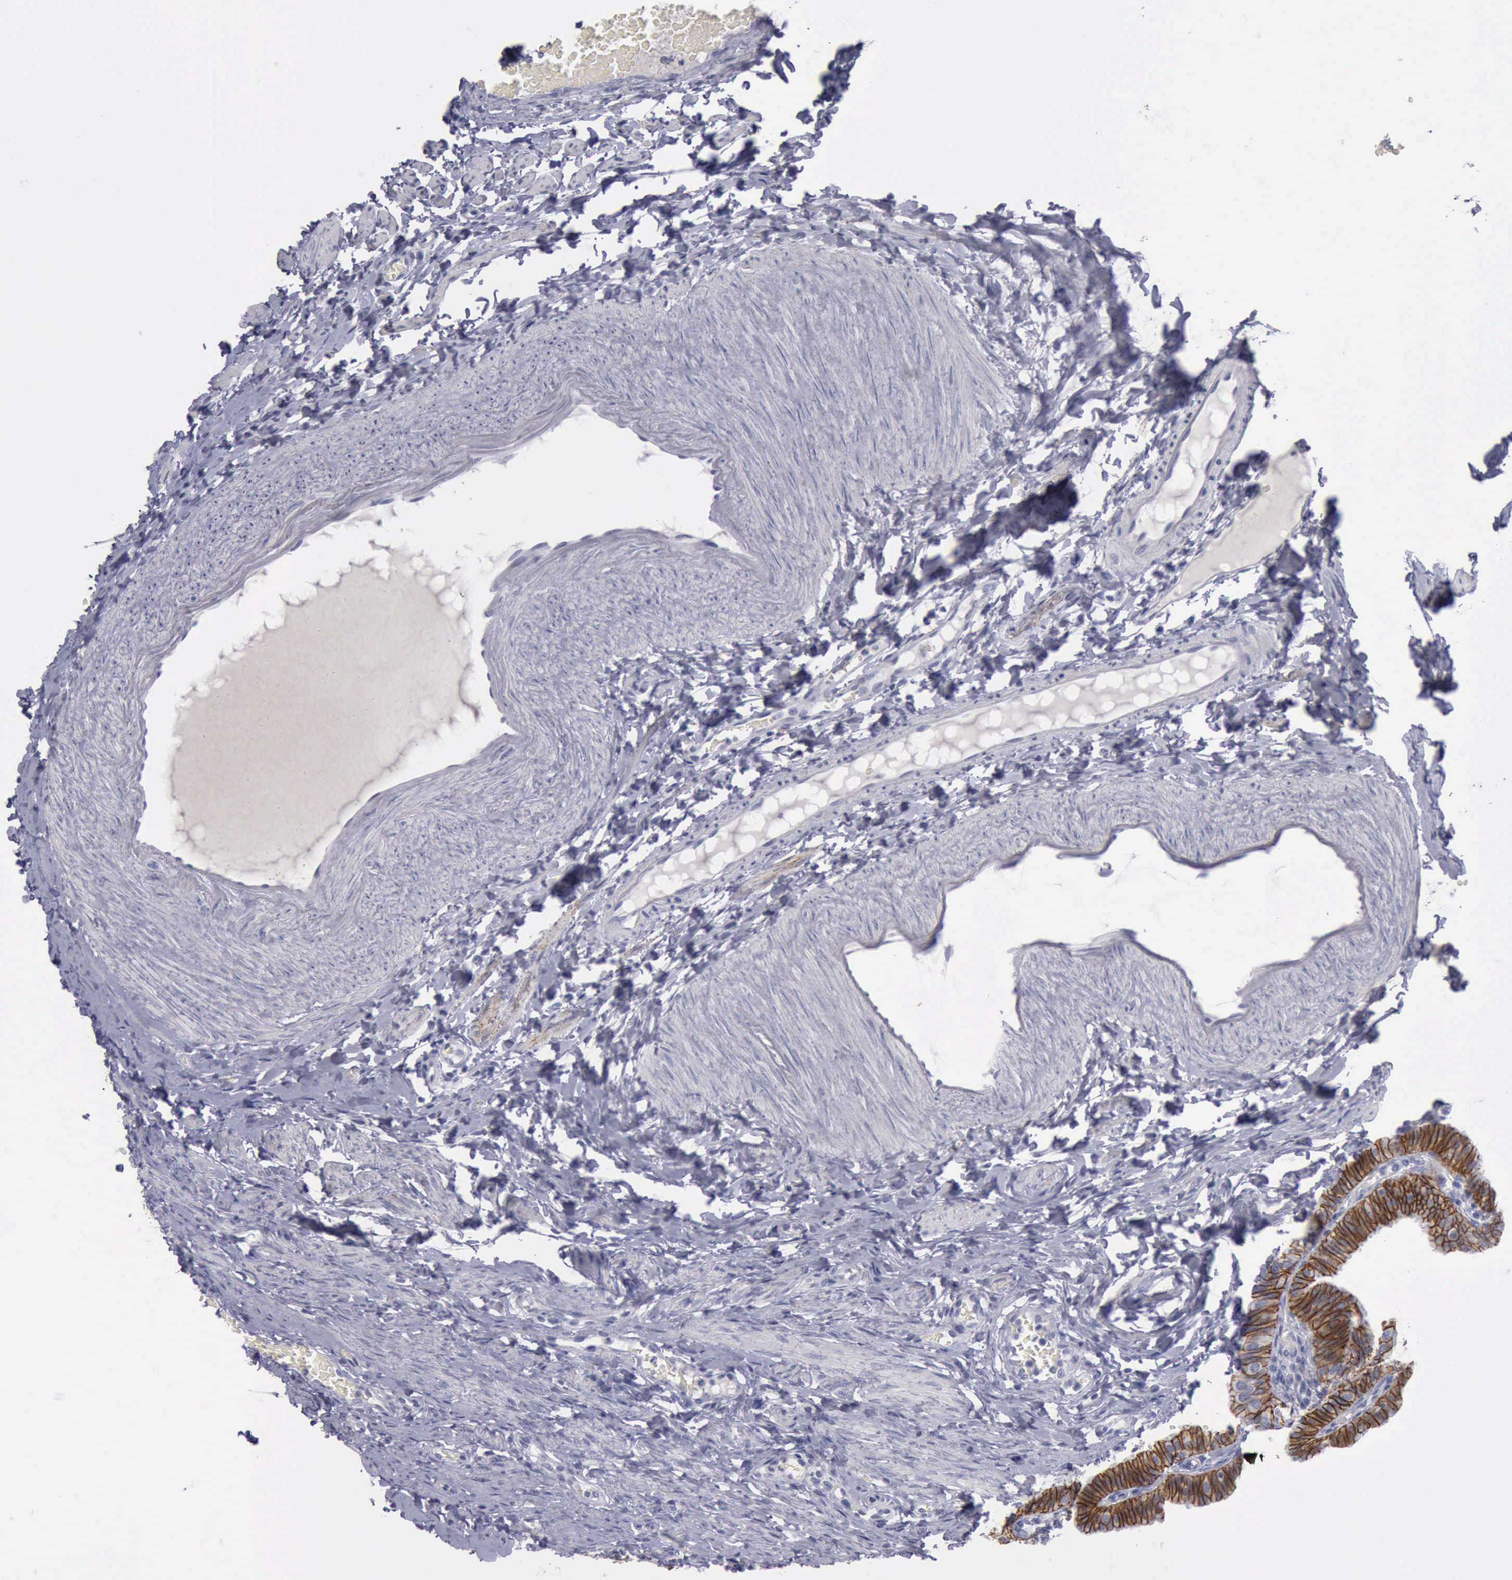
{"staining": {"intensity": "strong", "quantity": "25%-75%", "location": "cytoplasmic/membranous"}, "tissue": "fallopian tube", "cell_type": "Glandular cells", "image_type": "normal", "snomed": [{"axis": "morphology", "description": "Normal tissue, NOS"}, {"axis": "topography", "description": "Fallopian tube"}, {"axis": "topography", "description": "Ovary"}], "caption": "Immunohistochemical staining of unremarkable human fallopian tube displays 25%-75% levels of strong cytoplasmic/membranous protein expression in approximately 25%-75% of glandular cells. The staining was performed using DAB (3,3'-diaminobenzidine) to visualize the protein expression in brown, while the nuclei were stained in blue with hematoxylin (Magnification: 20x).", "gene": "CDH2", "patient": {"sex": "female", "age": 51}}